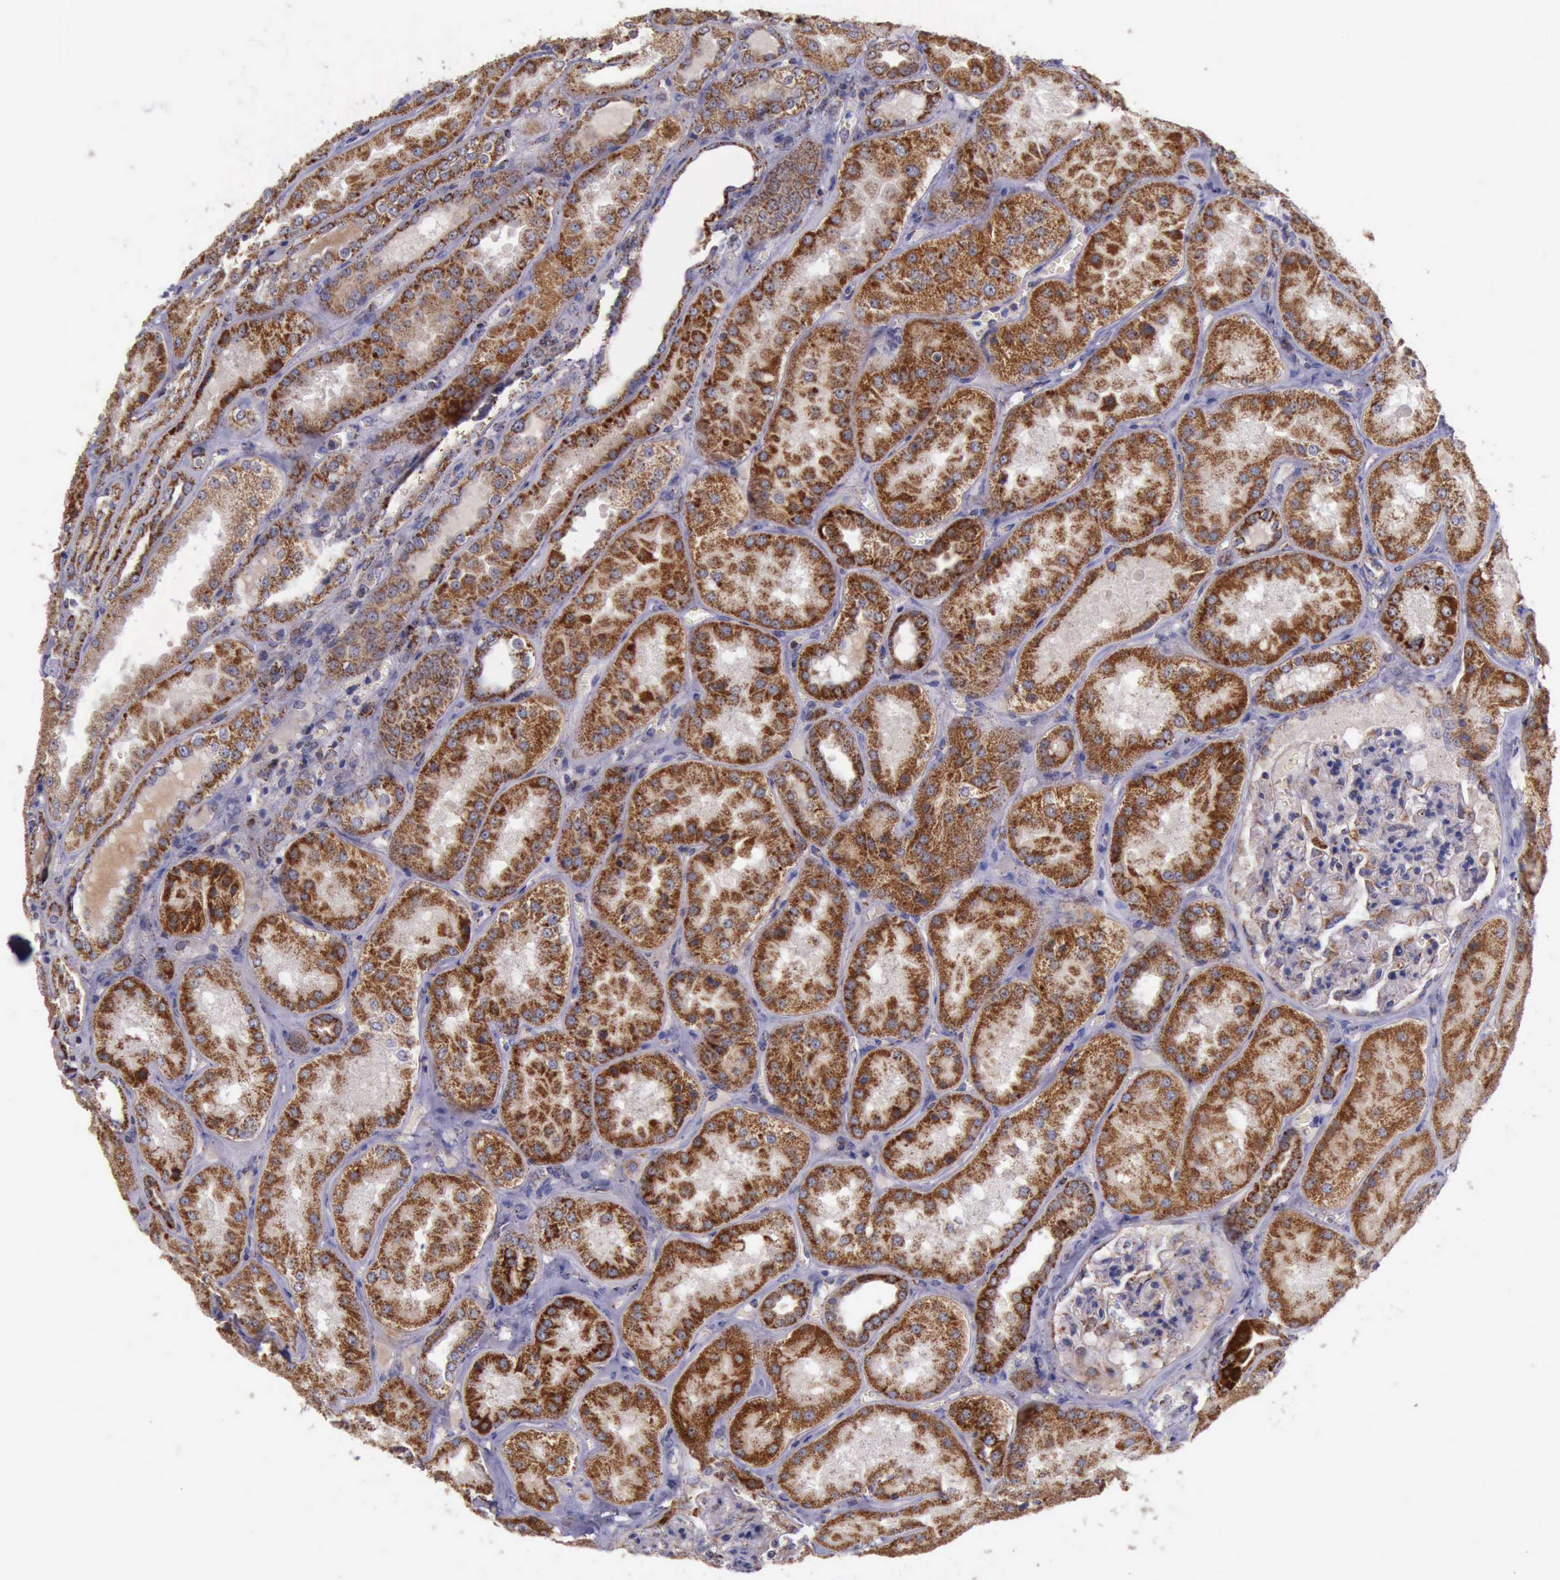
{"staining": {"intensity": "weak", "quantity": "25%-75%", "location": "cytoplasmic/membranous"}, "tissue": "kidney", "cell_type": "Cells in glomeruli", "image_type": "normal", "snomed": [{"axis": "morphology", "description": "Normal tissue, NOS"}, {"axis": "topography", "description": "Kidney"}], "caption": "Normal kidney displays weak cytoplasmic/membranous staining in about 25%-75% of cells in glomeruli, visualized by immunohistochemistry.", "gene": "TXN2", "patient": {"sex": "female", "age": 56}}